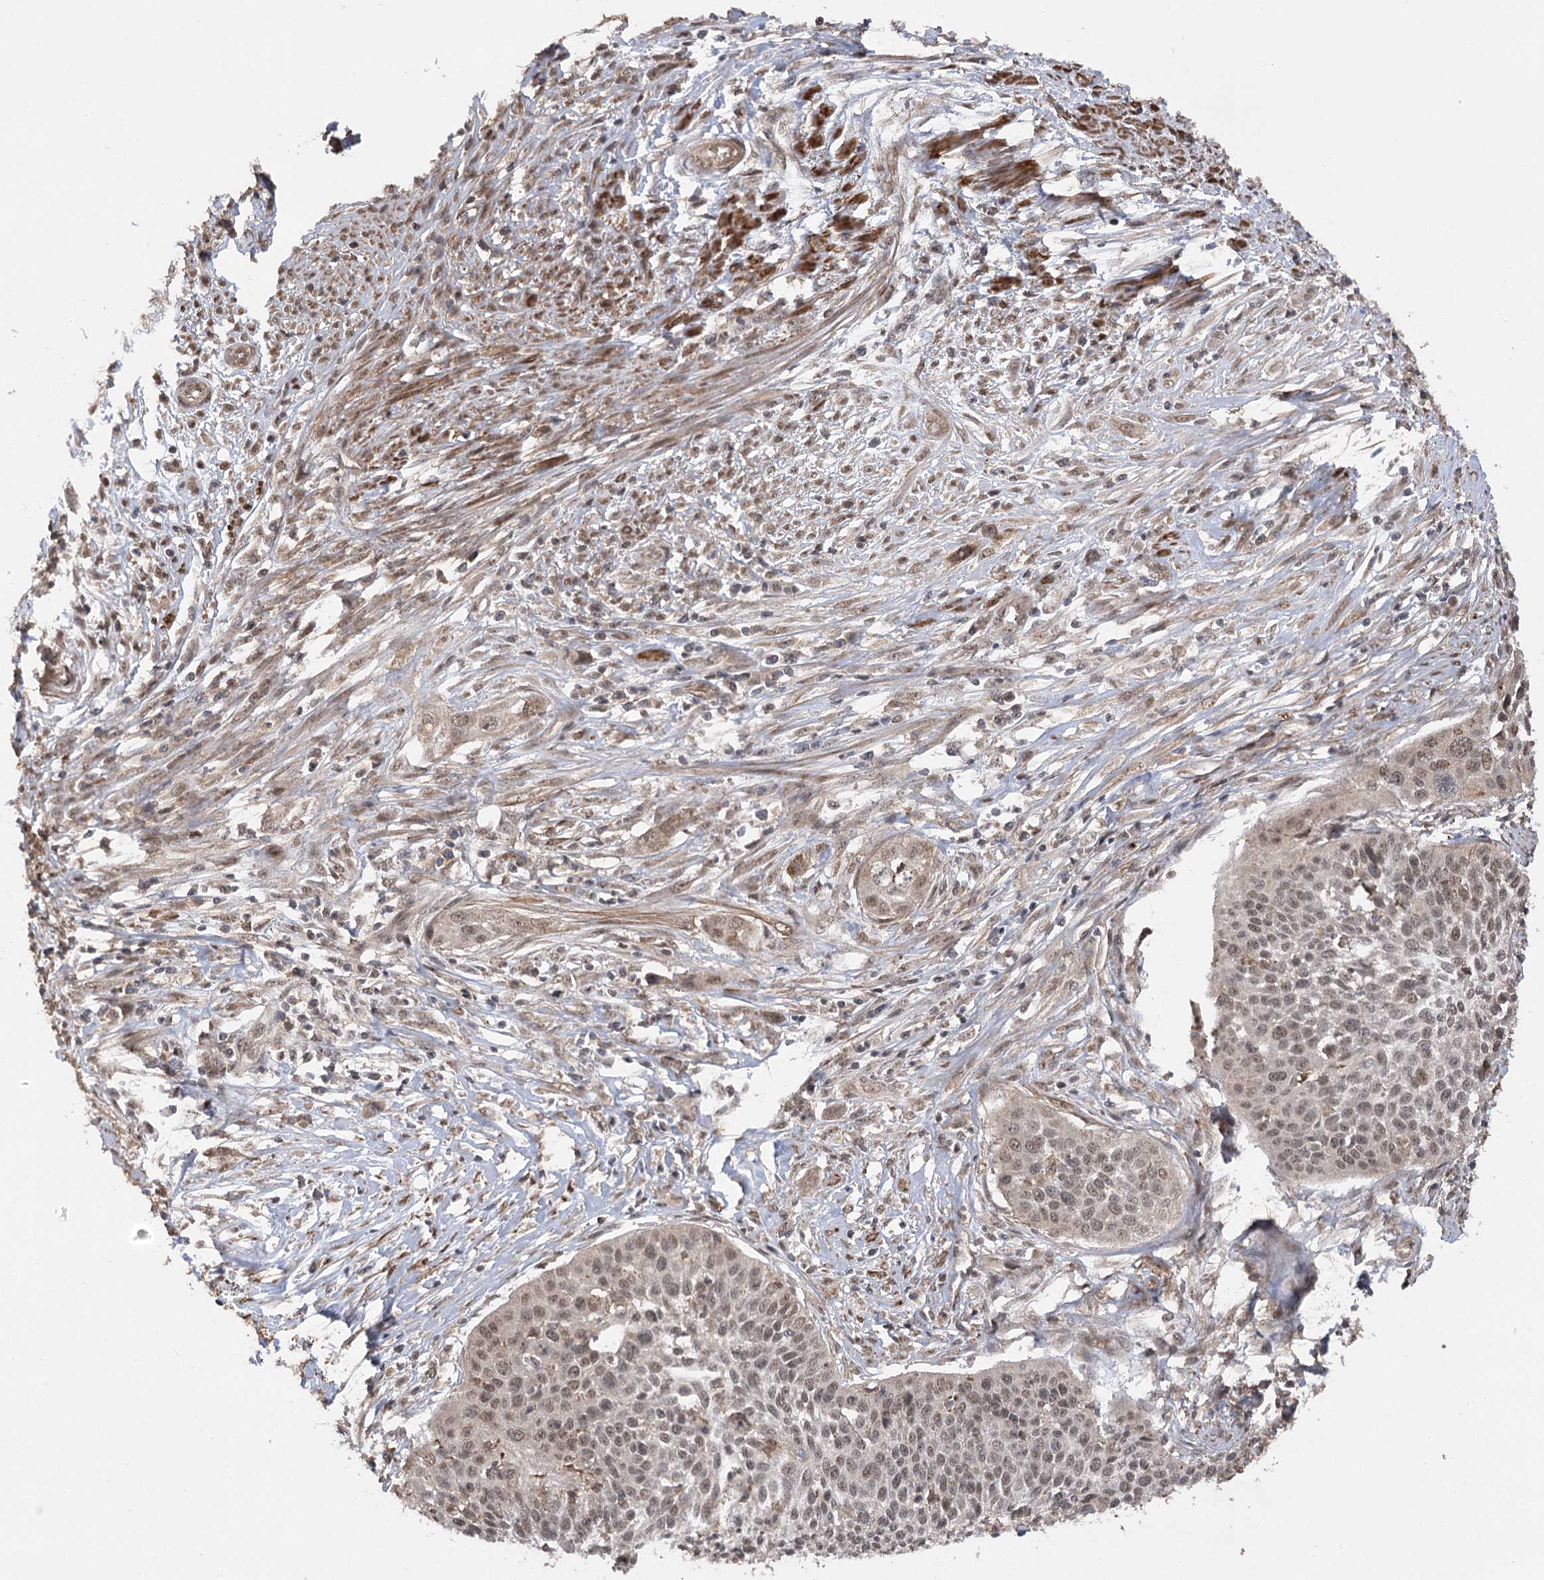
{"staining": {"intensity": "moderate", "quantity": ">75%", "location": "nuclear"}, "tissue": "cervical cancer", "cell_type": "Tumor cells", "image_type": "cancer", "snomed": [{"axis": "morphology", "description": "Squamous cell carcinoma, NOS"}, {"axis": "topography", "description": "Cervix"}], "caption": "Protein expression analysis of cervical squamous cell carcinoma exhibits moderate nuclear expression in approximately >75% of tumor cells. The protein of interest is stained brown, and the nuclei are stained in blue (DAB IHC with brightfield microscopy, high magnification).", "gene": "TENM2", "patient": {"sex": "female", "age": 34}}